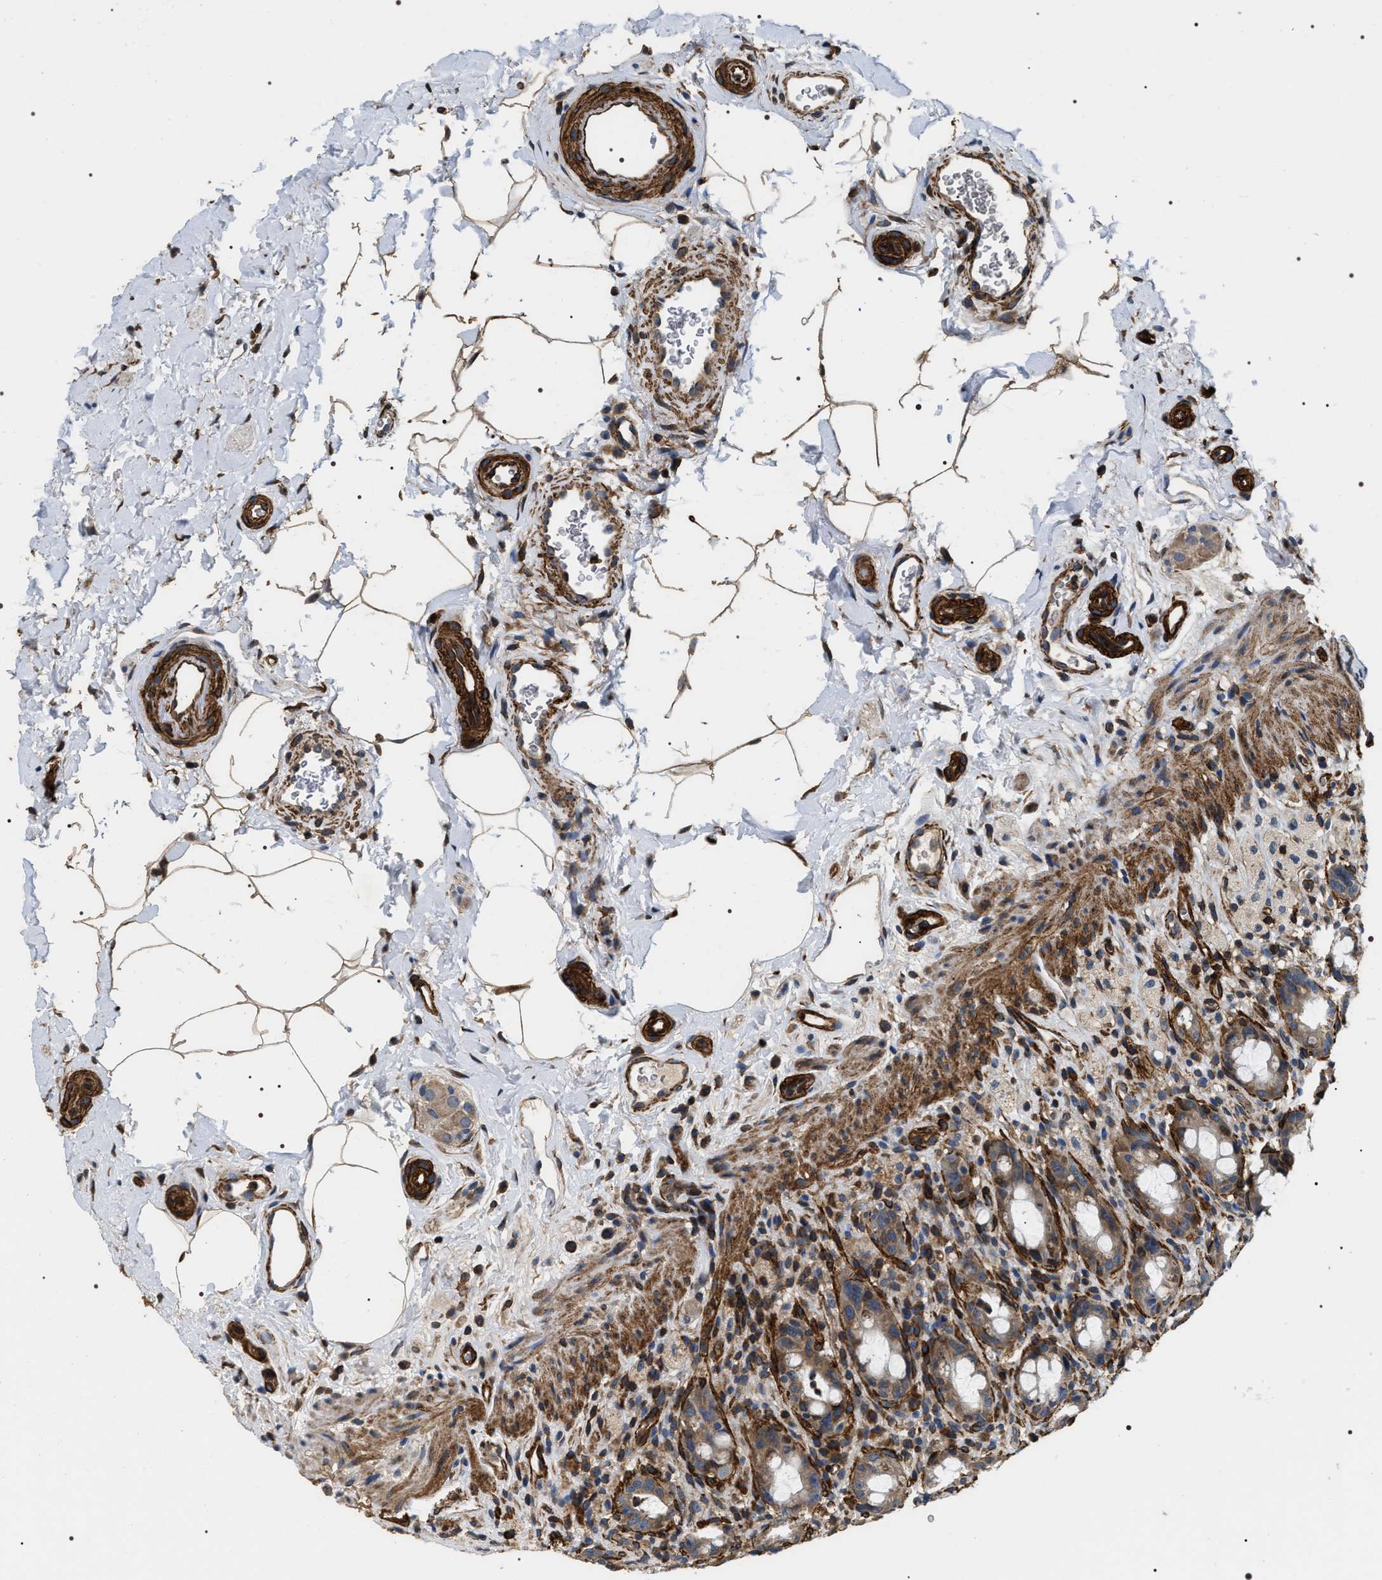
{"staining": {"intensity": "moderate", "quantity": ">75%", "location": "cytoplasmic/membranous"}, "tissue": "rectum", "cell_type": "Glandular cells", "image_type": "normal", "snomed": [{"axis": "morphology", "description": "Normal tissue, NOS"}, {"axis": "topography", "description": "Rectum"}], "caption": "A high-resolution histopathology image shows immunohistochemistry (IHC) staining of normal rectum, which demonstrates moderate cytoplasmic/membranous positivity in about >75% of glandular cells.", "gene": "ZC3HAV1L", "patient": {"sex": "male", "age": 44}}